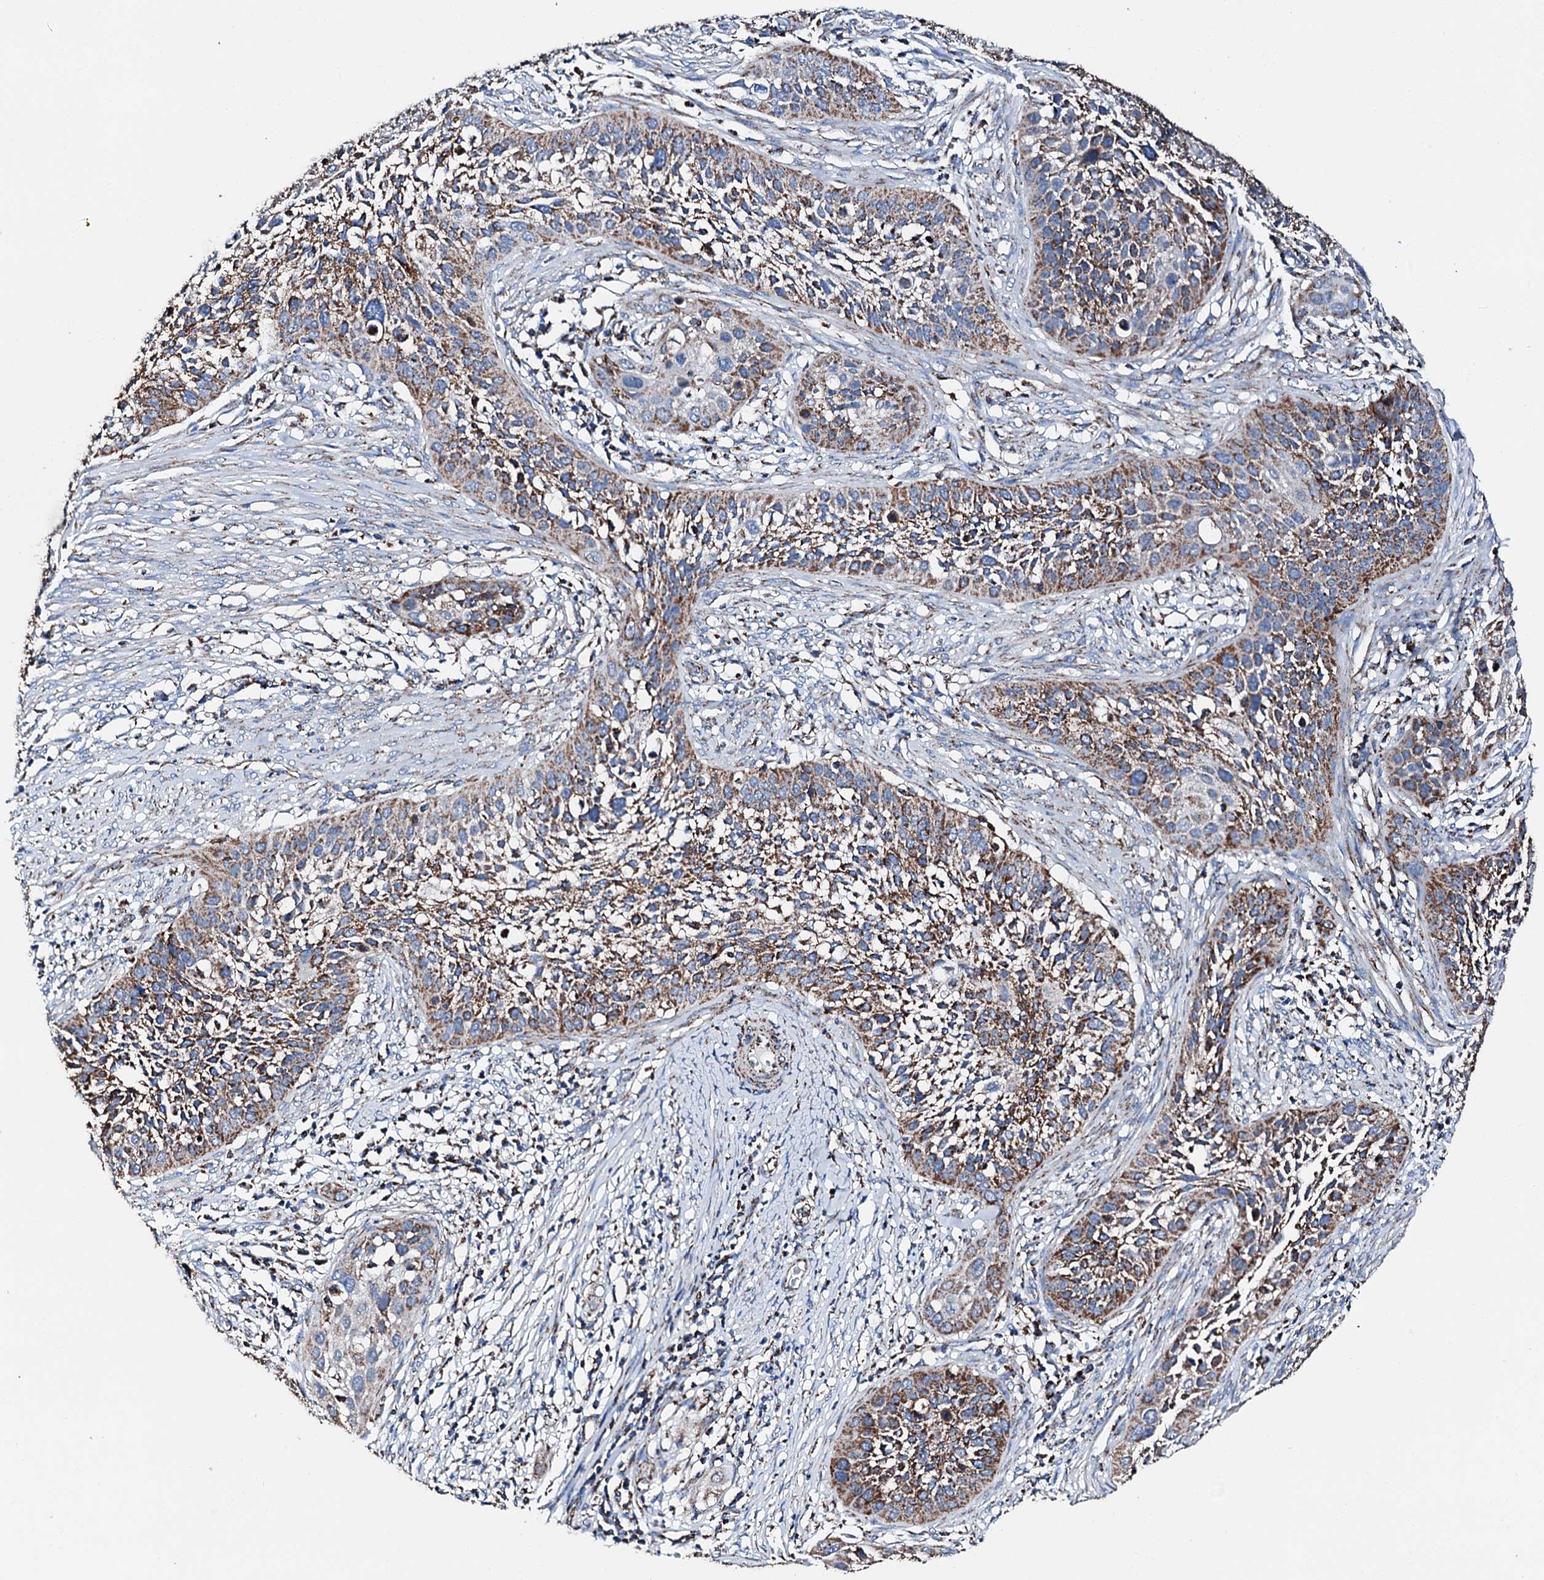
{"staining": {"intensity": "moderate", "quantity": ">75%", "location": "cytoplasmic/membranous"}, "tissue": "cervical cancer", "cell_type": "Tumor cells", "image_type": "cancer", "snomed": [{"axis": "morphology", "description": "Squamous cell carcinoma, NOS"}, {"axis": "topography", "description": "Cervix"}], "caption": "A brown stain highlights moderate cytoplasmic/membranous expression of a protein in human cervical cancer (squamous cell carcinoma) tumor cells.", "gene": "HADH", "patient": {"sex": "female", "age": 34}}